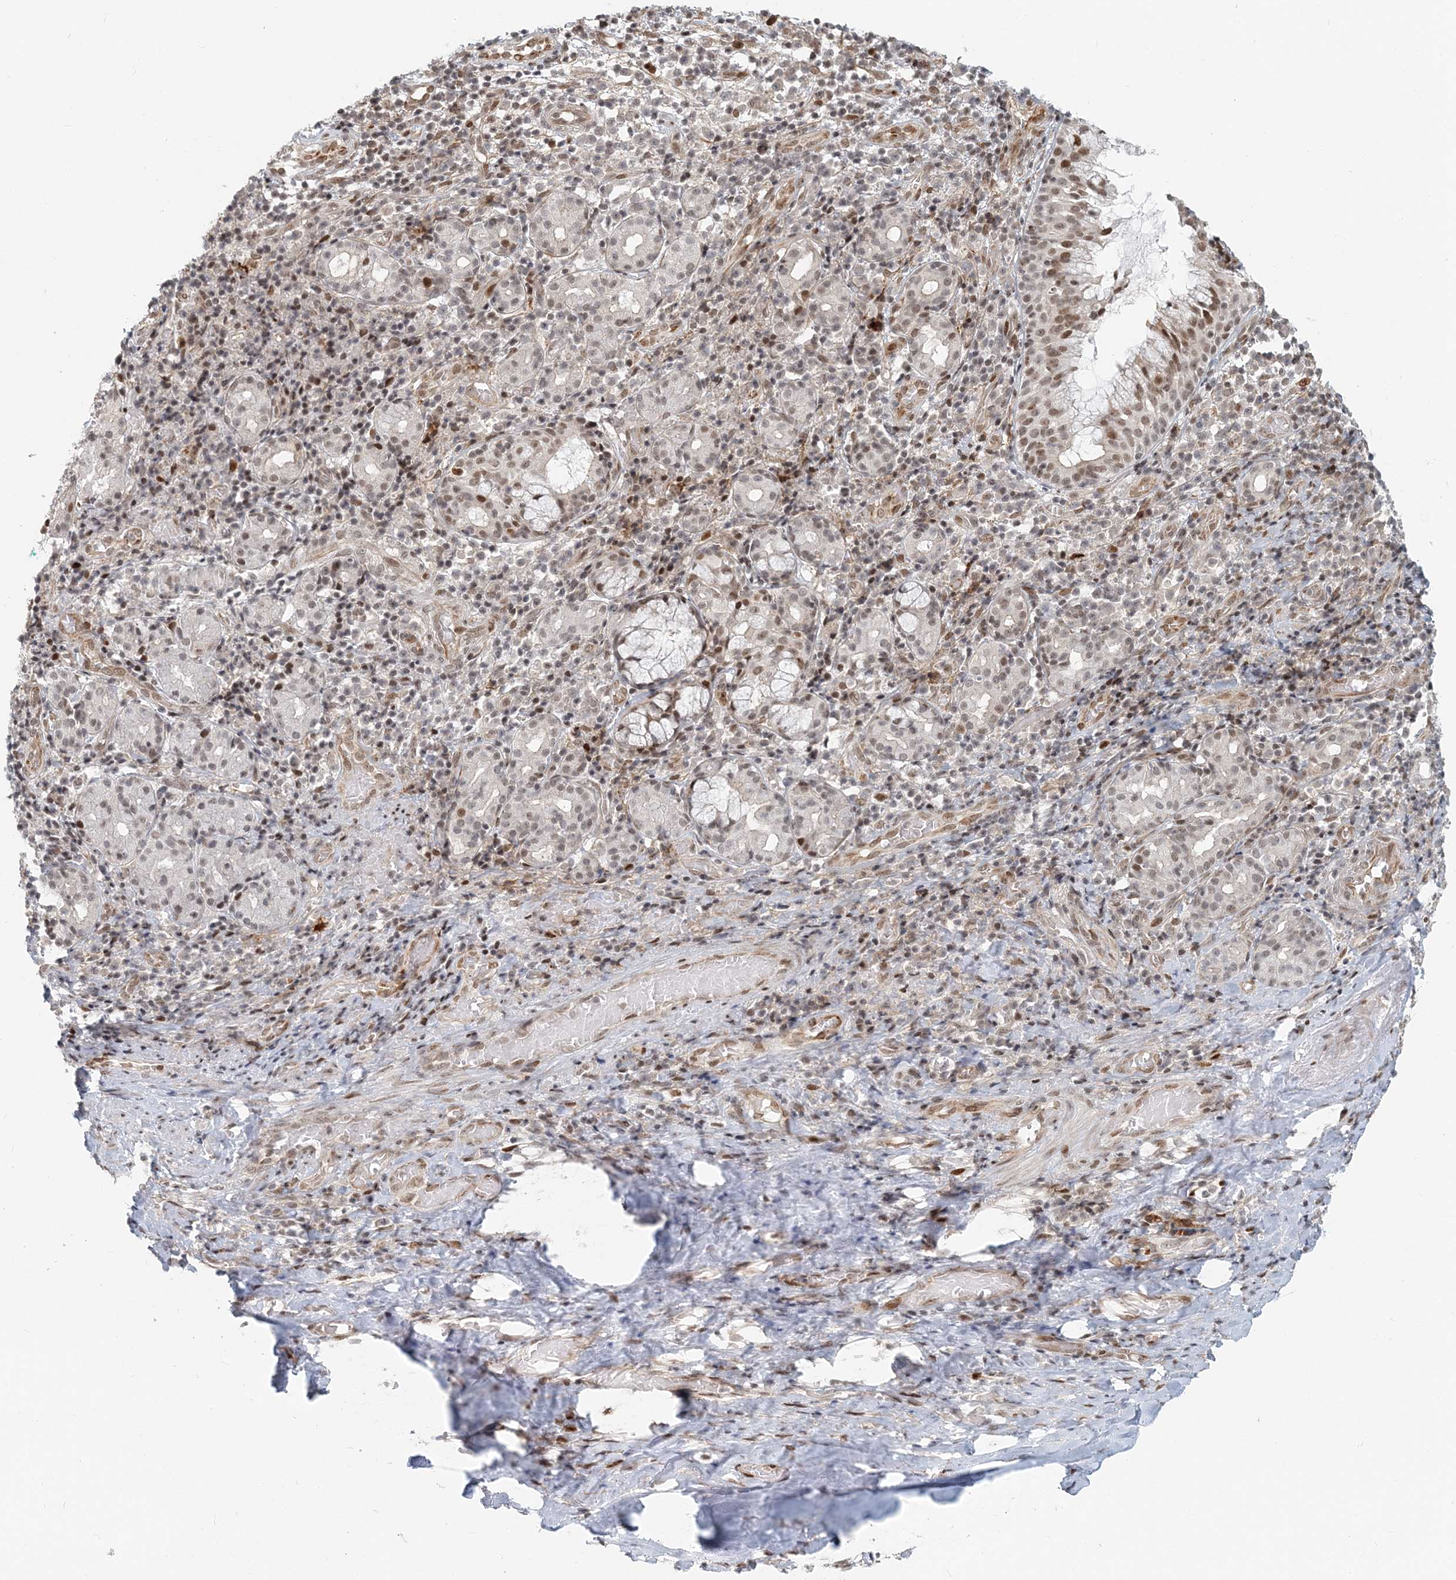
{"staining": {"intensity": "moderate", "quantity": "25%-75%", "location": "cytoplasmic/membranous,nuclear"}, "tissue": "soft tissue", "cell_type": "Fibroblasts", "image_type": "normal", "snomed": [{"axis": "morphology", "description": "Normal tissue, NOS"}, {"axis": "morphology", "description": "Basal cell carcinoma"}, {"axis": "topography", "description": "Cartilage tissue"}, {"axis": "topography", "description": "Nasopharynx"}, {"axis": "topography", "description": "Oral tissue"}], "caption": "This histopathology image shows IHC staining of unremarkable human soft tissue, with medium moderate cytoplasmic/membranous,nuclear positivity in approximately 25%-75% of fibroblasts.", "gene": "BAZ1B", "patient": {"sex": "female", "age": 77}}